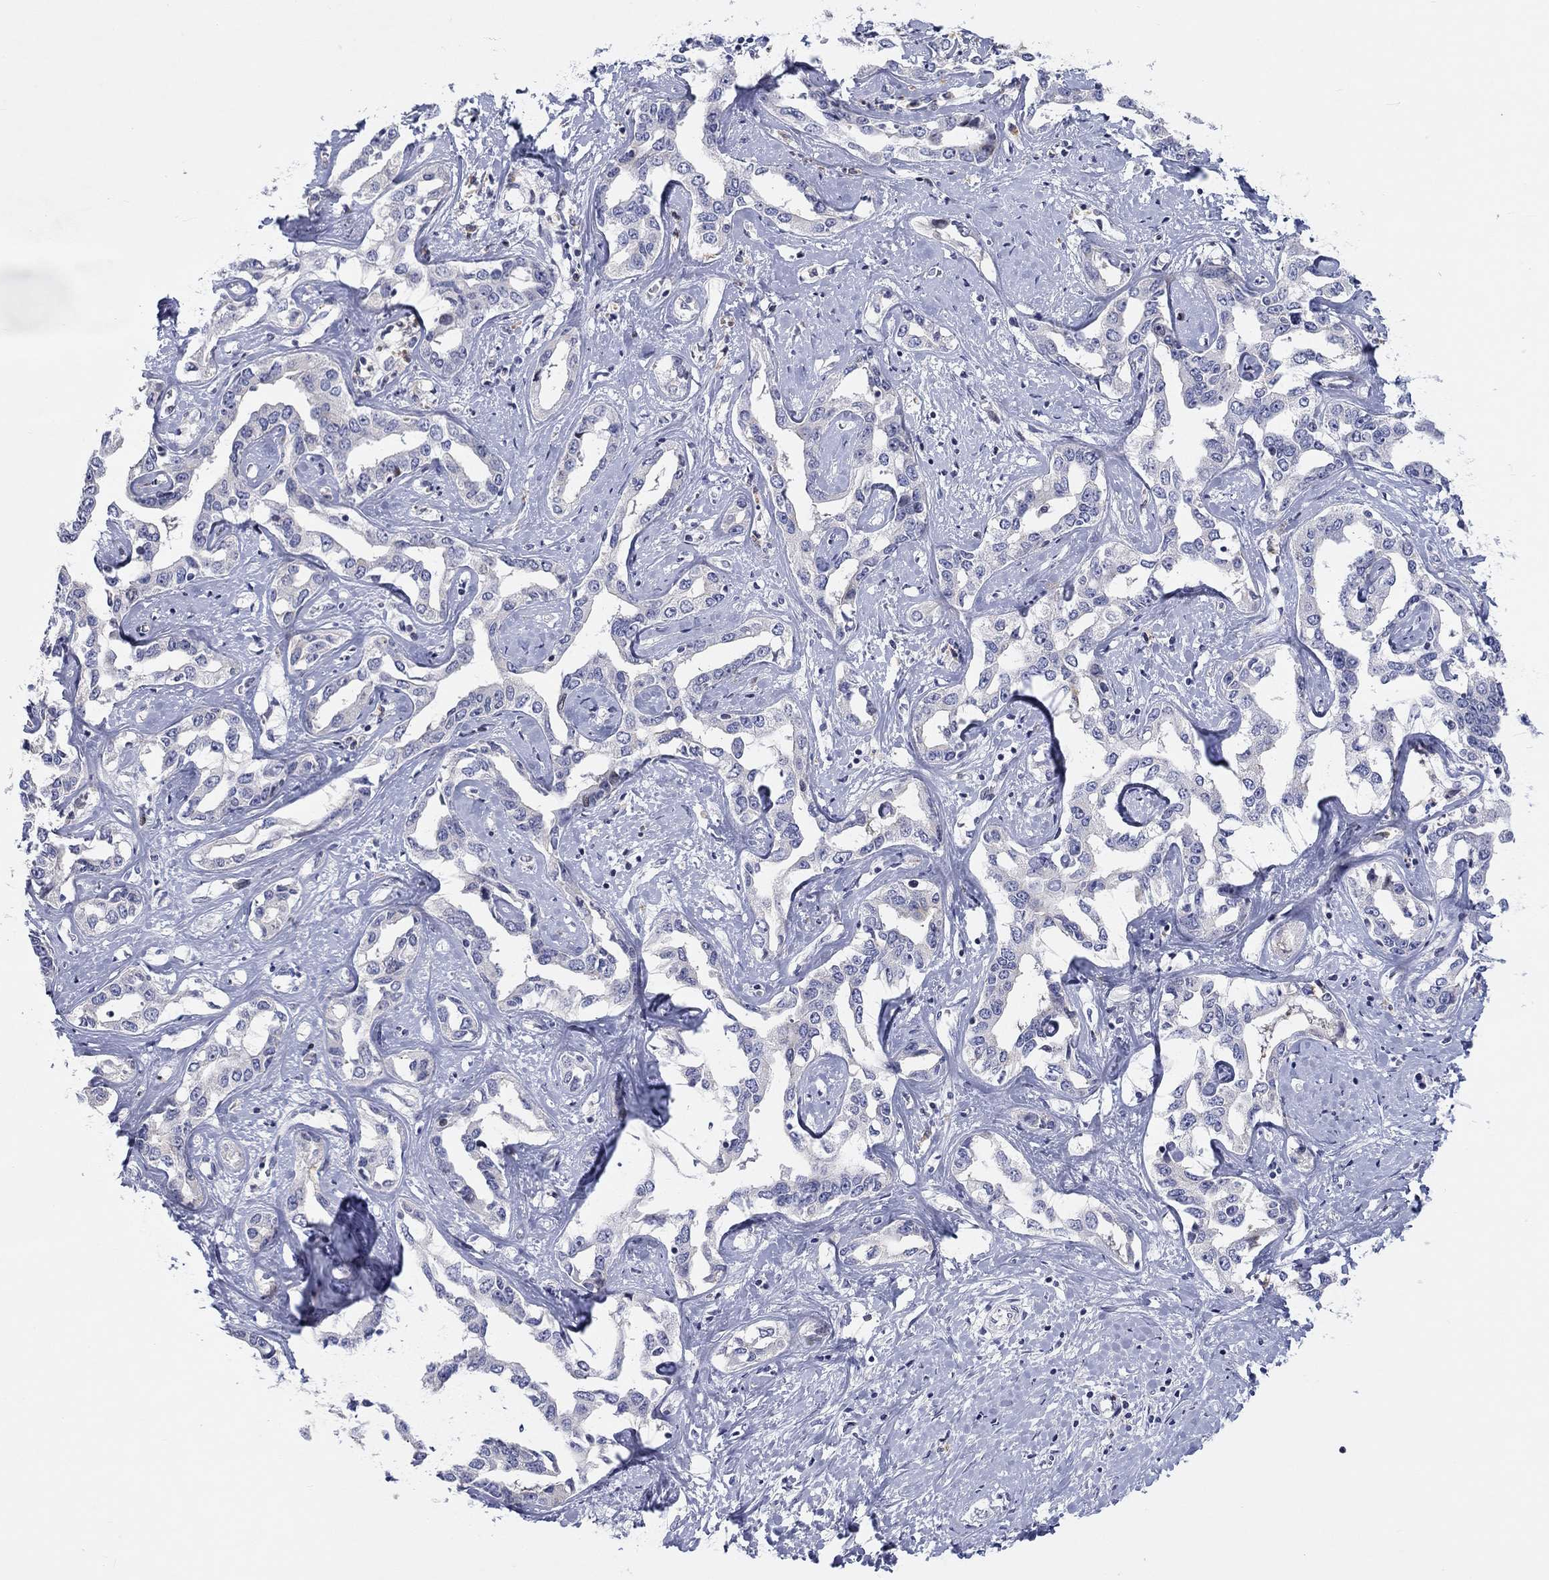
{"staining": {"intensity": "negative", "quantity": "none", "location": "none"}, "tissue": "liver cancer", "cell_type": "Tumor cells", "image_type": "cancer", "snomed": [{"axis": "morphology", "description": "Cholangiocarcinoma"}, {"axis": "topography", "description": "Liver"}], "caption": "DAB immunohistochemical staining of human liver cholangiocarcinoma shows no significant positivity in tumor cells.", "gene": "ARHGAP36", "patient": {"sex": "male", "age": 59}}